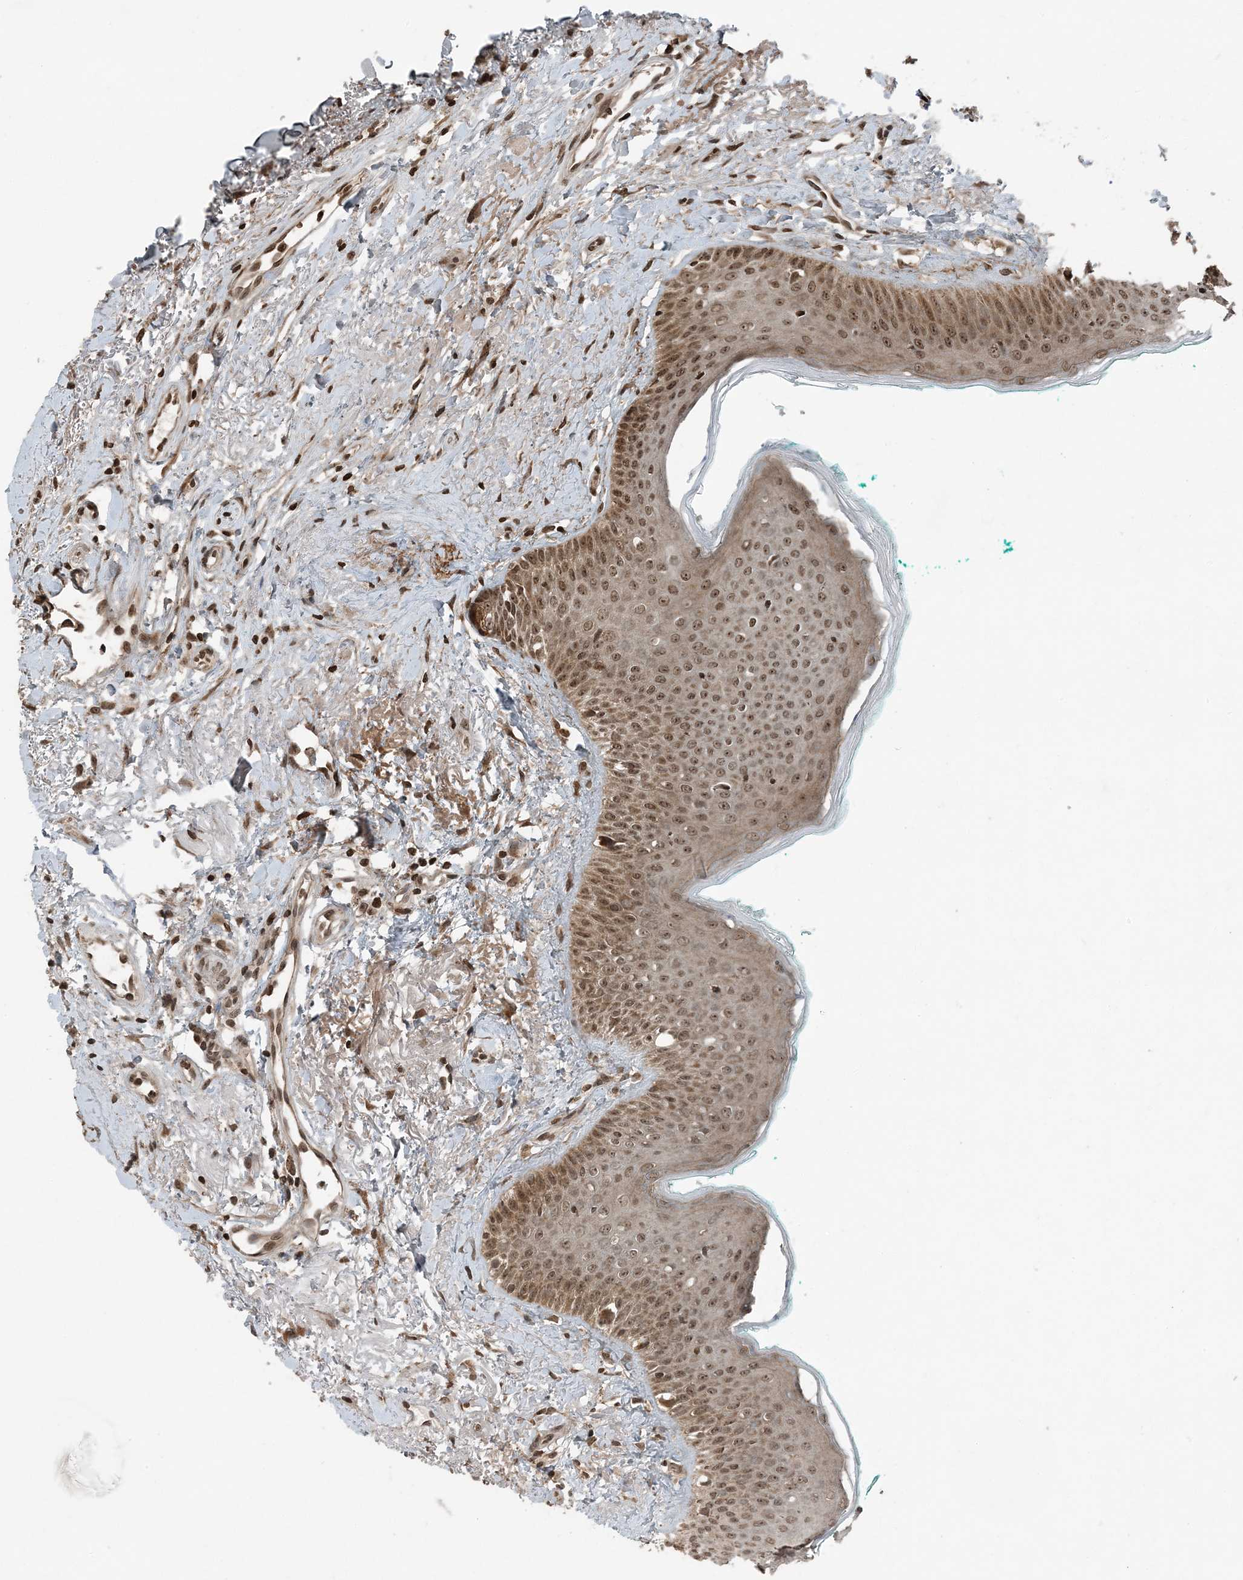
{"staining": {"intensity": "strong", "quantity": ">75%", "location": "cytoplasmic/membranous,nuclear"}, "tissue": "oral mucosa", "cell_type": "Squamous epithelial cells", "image_type": "normal", "snomed": [{"axis": "morphology", "description": "Normal tissue, NOS"}, {"axis": "topography", "description": "Oral tissue"}], "caption": "Immunohistochemical staining of benign human oral mucosa exhibits >75% levels of strong cytoplasmic/membranous,nuclear protein positivity in about >75% of squamous epithelial cells.", "gene": "ZFAND2B", "patient": {"sex": "female", "age": 70}}